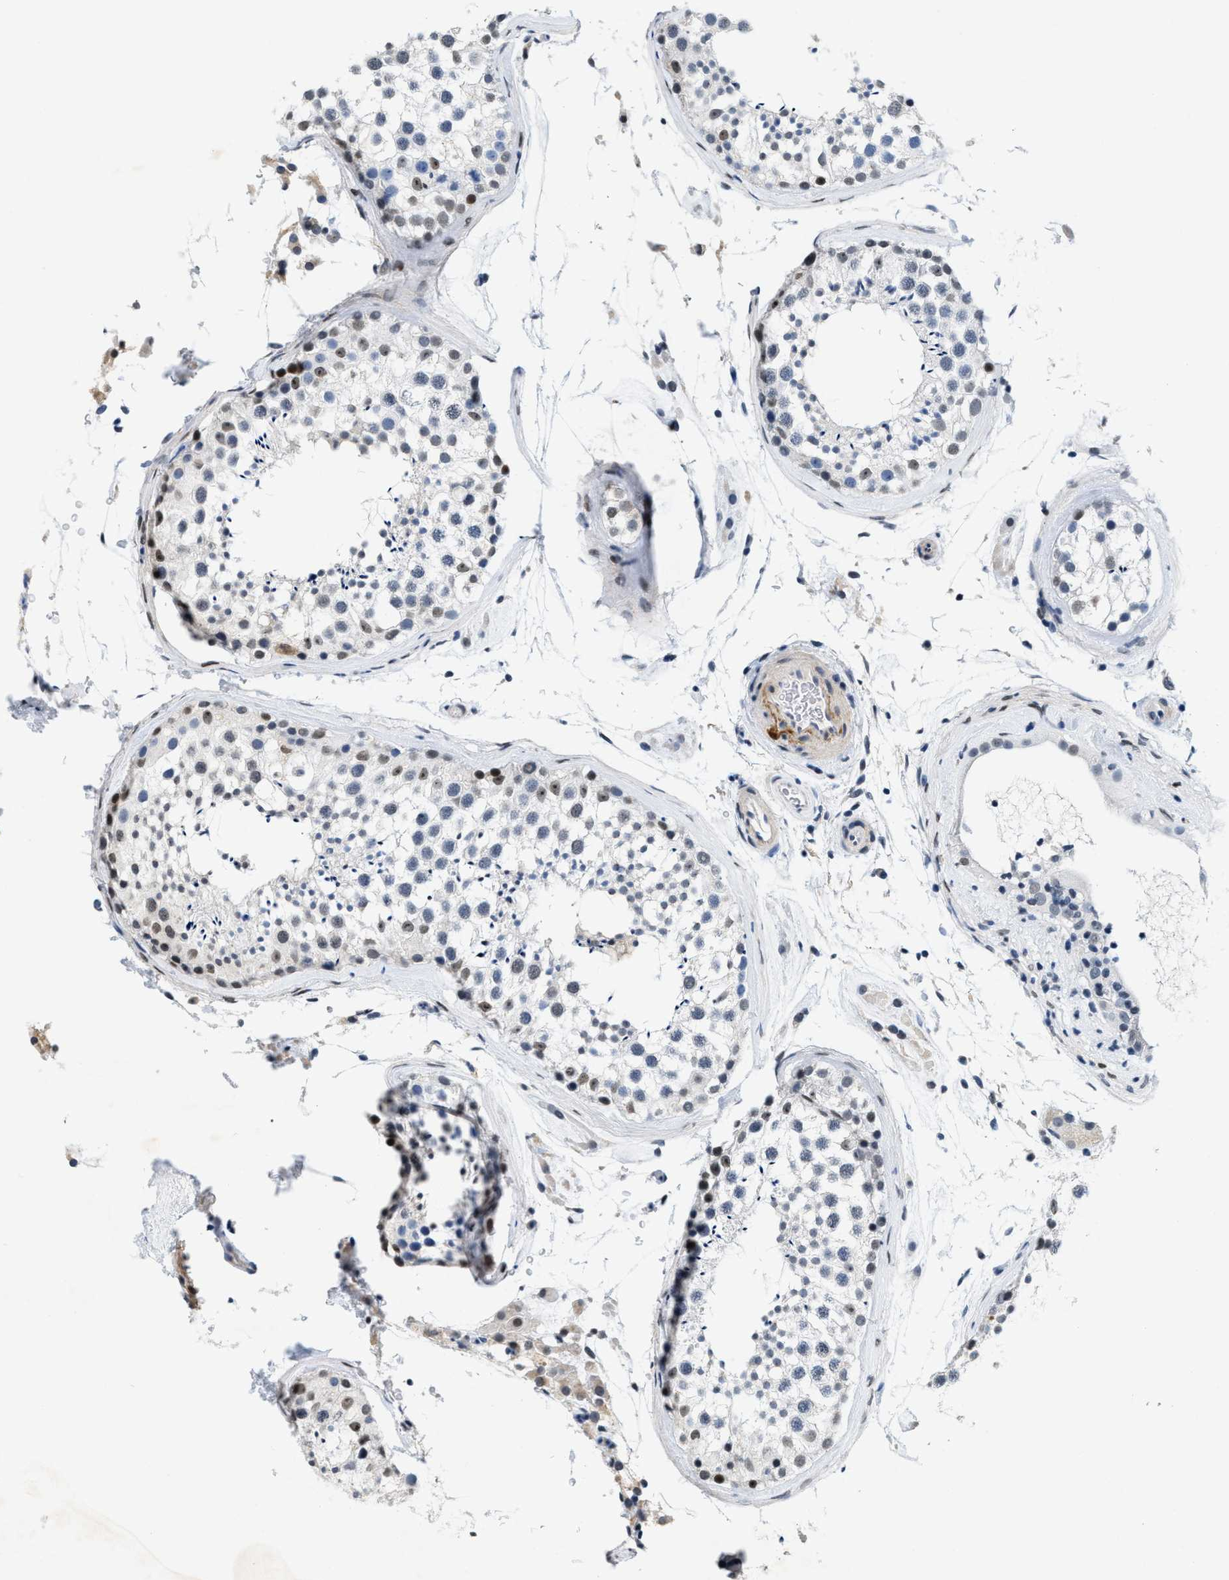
{"staining": {"intensity": "weak", "quantity": "<25%", "location": "nuclear"}, "tissue": "testis", "cell_type": "Cells in seminiferous ducts", "image_type": "normal", "snomed": [{"axis": "morphology", "description": "Normal tissue, NOS"}, {"axis": "topography", "description": "Testis"}], "caption": "Immunohistochemistry (IHC) histopathology image of unremarkable testis: human testis stained with DAB shows no significant protein expression in cells in seminiferous ducts.", "gene": "SETD1B", "patient": {"sex": "male", "age": 46}}